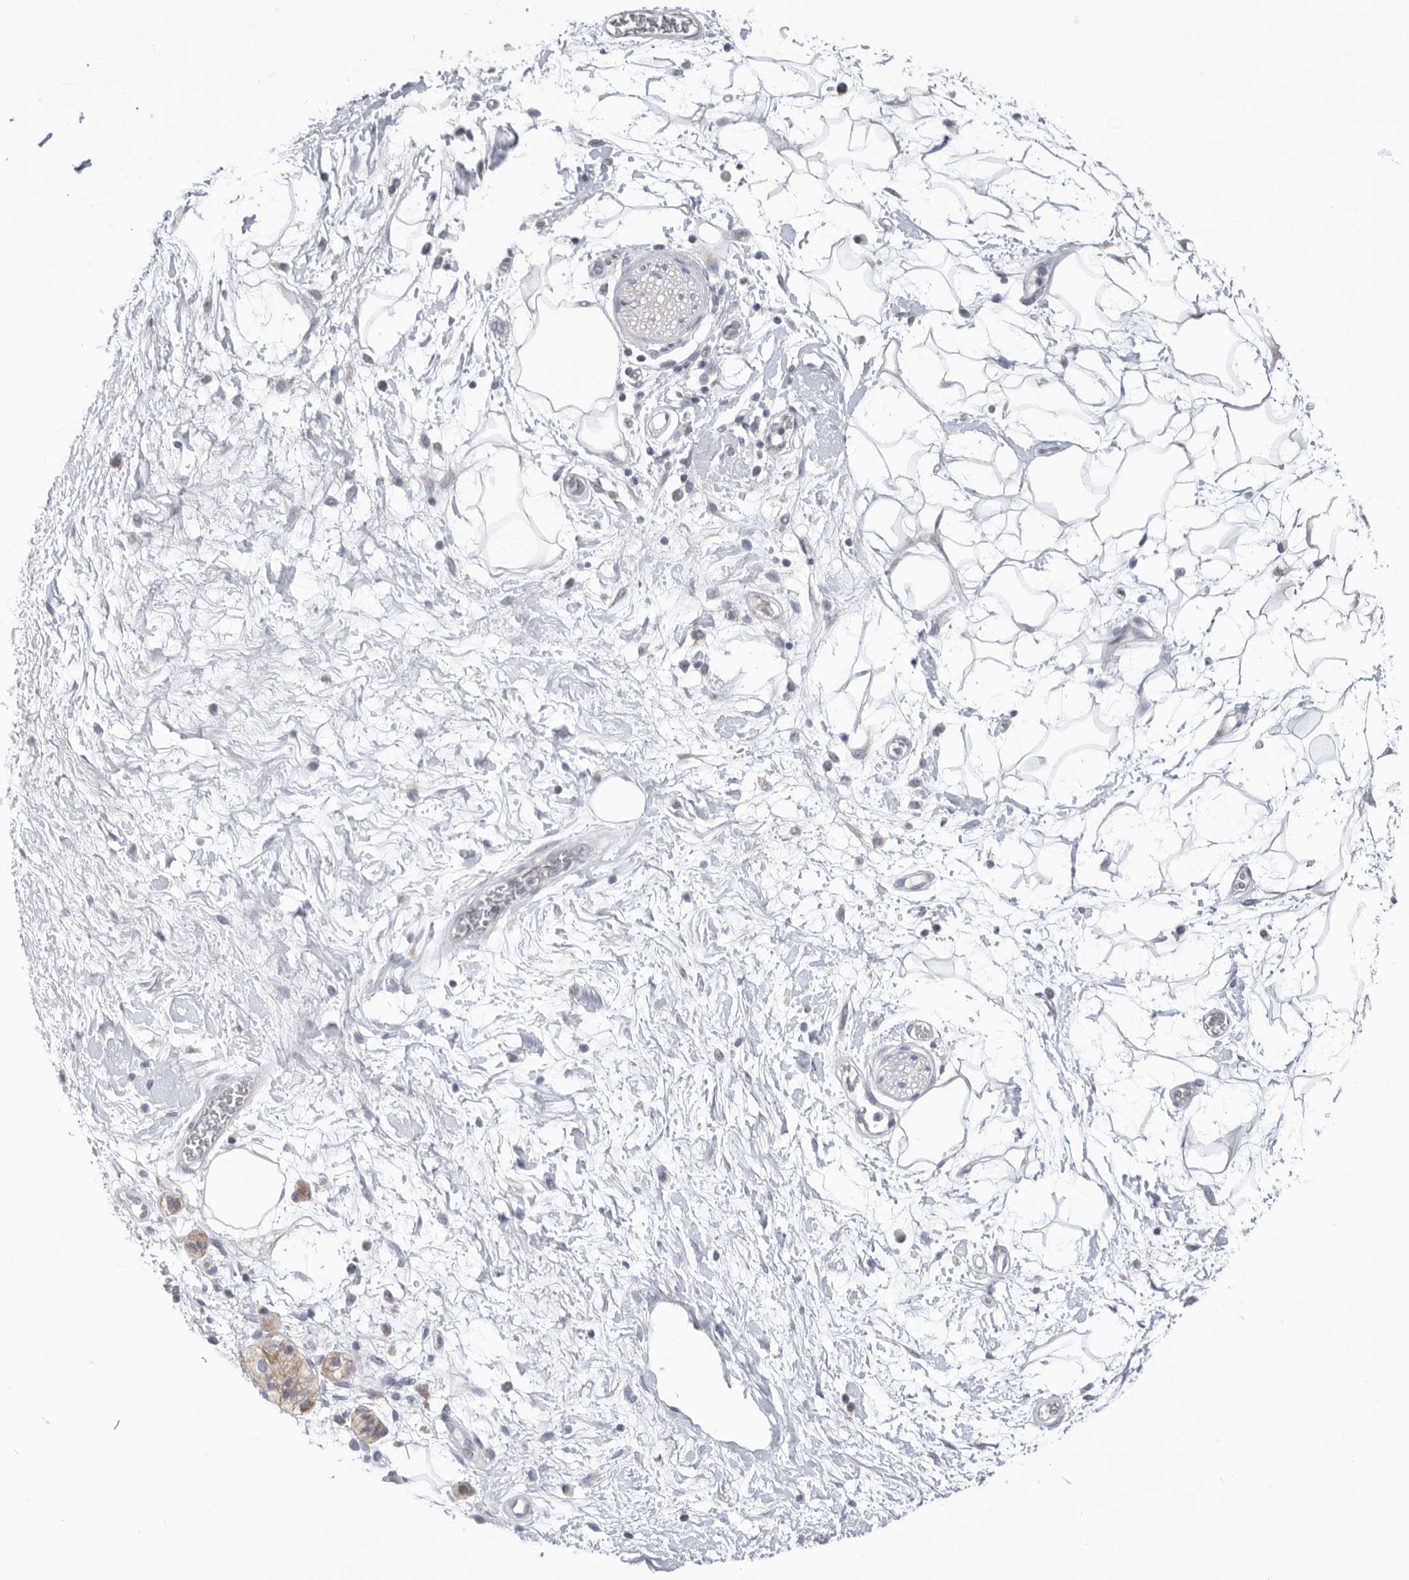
{"staining": {"intensity": "negative", "quantity": "none", "location": "none"}, "tissue": "adipose tissue", "cell_type": "Adipocytes", "image_type": "normal", "snomed": [{"axis": "morphology", "description": "Normal tissue, NOS"}, {"axis": "morphology", "description": "Adenocarcinoma, NOS"}, {"axis": "topography", "description": "Duodenum"}, {"axis": "topography", "description": "Peripheral nerve tissue"}], "caption": "Immunohistochemistry (IHC) image of normal adipose tissue: human adipose tissue stained with DAB displays no significant protein positivity in adipocytes.", "gene": "MTFR1L", "patient": {"sex": "female", "age": 60}}